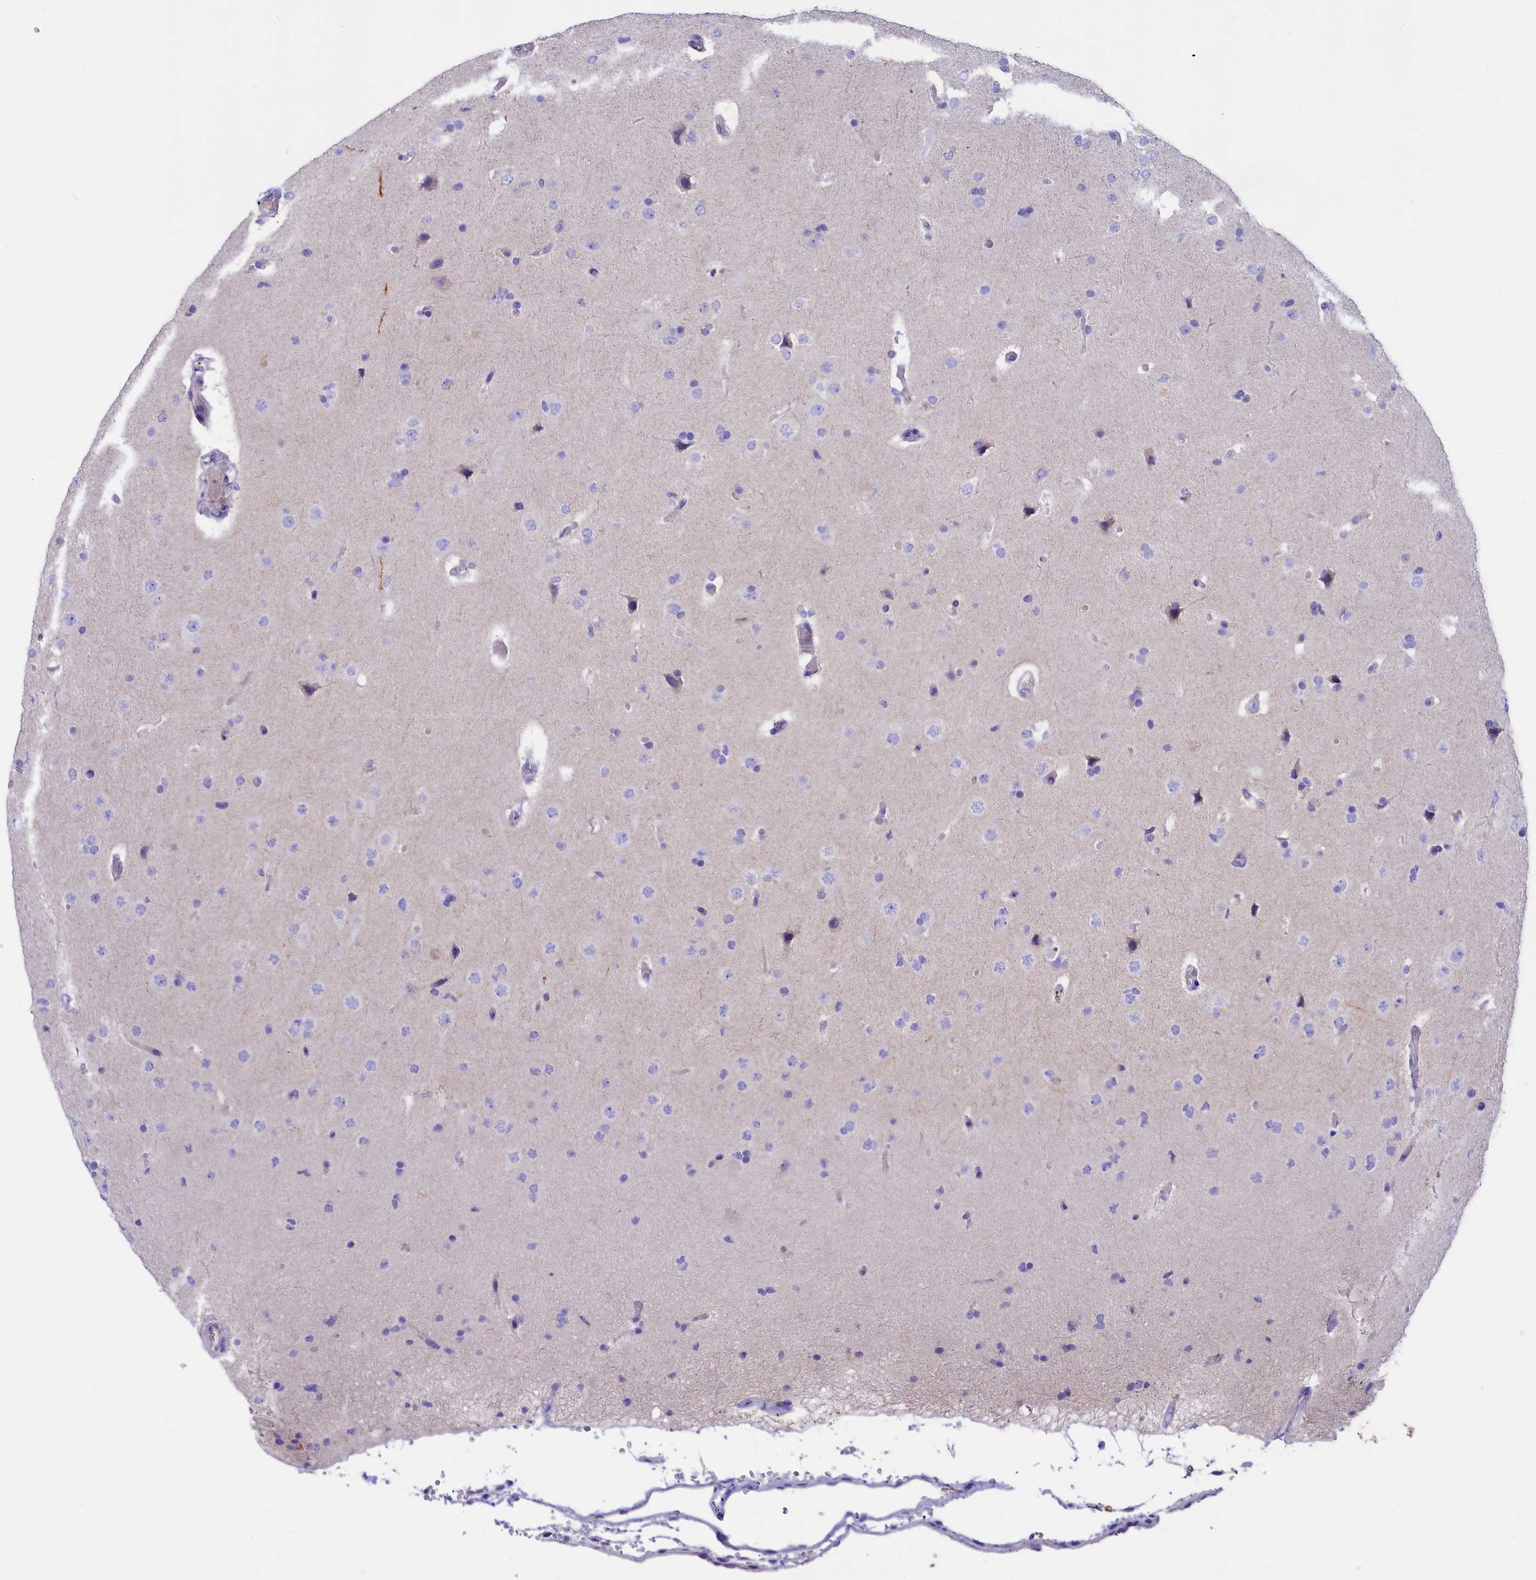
{"staining": {"intensity": "negative", "quantity": "none", "location": "none"}, "tissue": "glioma", "cell_type": "Tumor cells", "image_type": "cancer", "snomed": [{"axis": "morphology", "description": "Glioma, malignant, High grade"}, {"axis": "topography", "description": "Brain"}], "caption": "Protein analysis of glioma exhibits no significant positivity in tumor cells. (DAB IHC with hematoxylin counter stain).", "gene": "SULT2A1", "patient": {"sex": "male", "age": 72}}